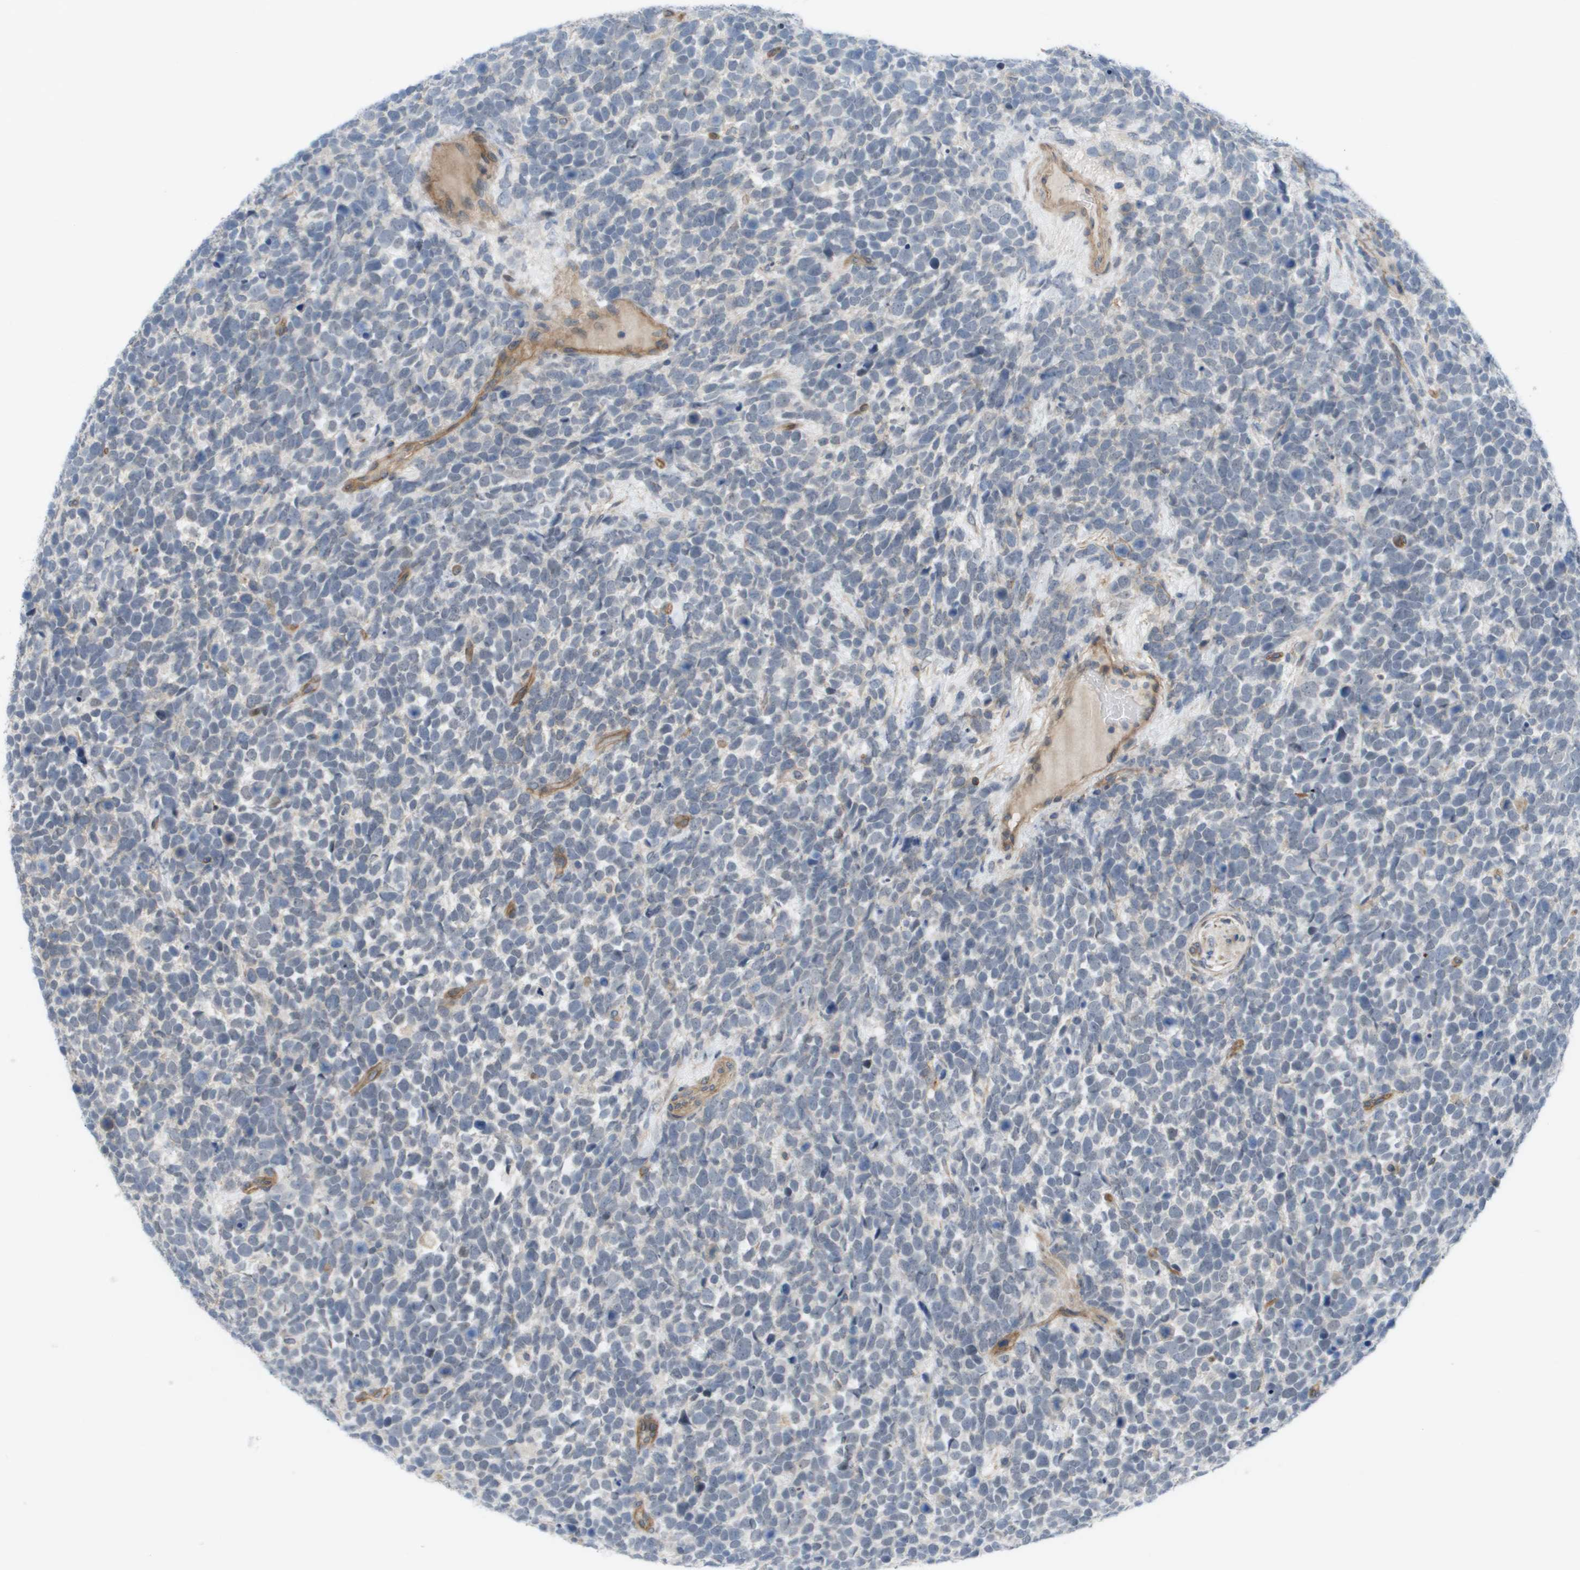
{"staining": {"intensity": "negative", "quantity": "none", "location": "none"}, "tissue": "urothelial cancer", "cell_type": "Tumor cells", "image_type": "cancer", "snomed": [{"axis": "morphology", "description": "Urothelial carcinoma, High grade"}, {"axis": "topography", "description": "Urinary bladder"}], "caption": "Protein analysis of urothelial cancer shows no significant staining in tumor cells. Brightfield microscopy of immunohistochemistry stained with DAB (brown) and hematoxylin (blue), captured at high magnification.", "gene": "MTARC2", "patient": {"sex": "female", "age": 82}}